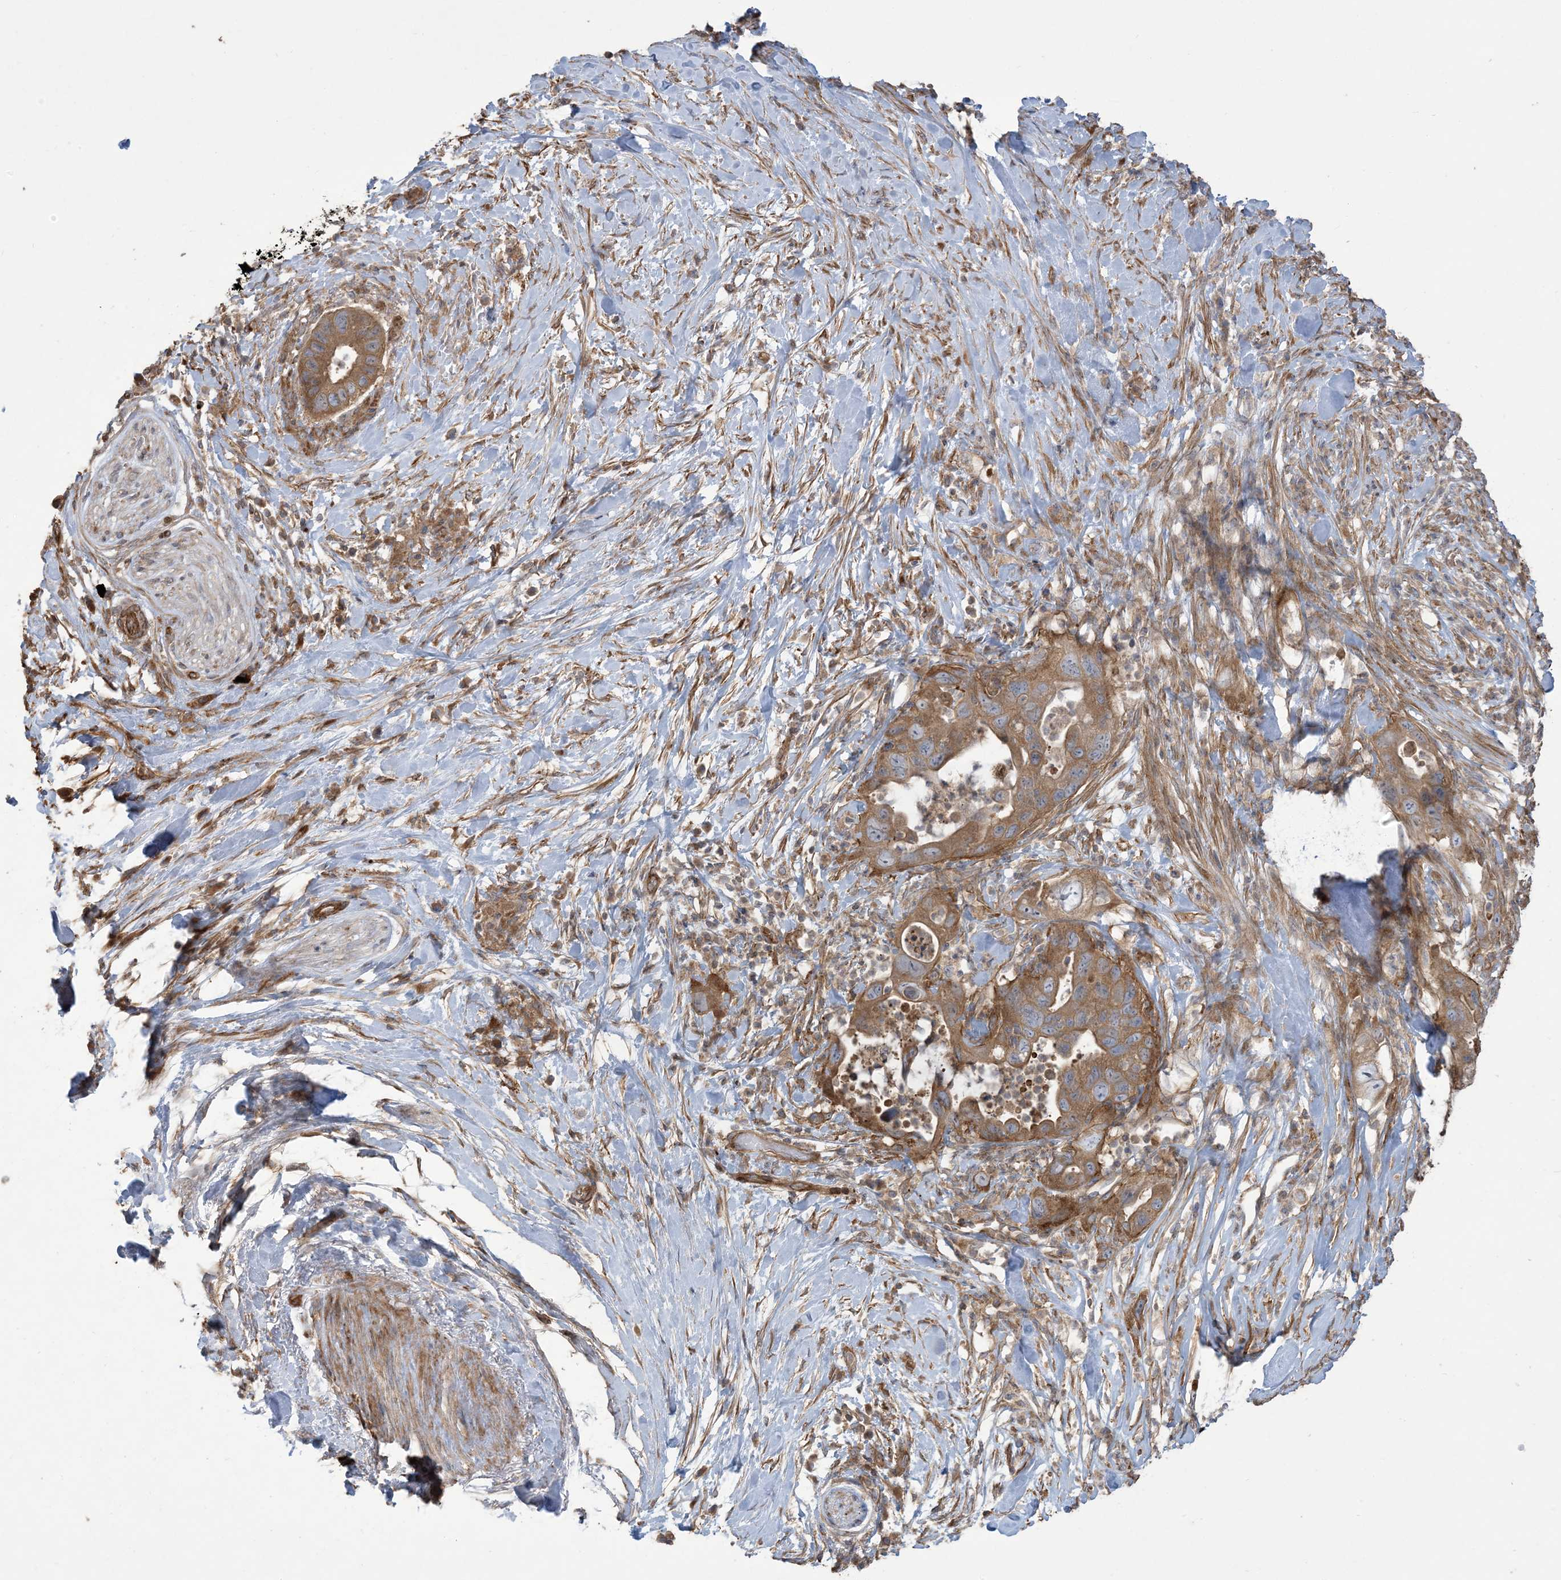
{"staining": {"intensity": "moderate", "quantity": ">75%", "location": "cytoplasmic/membranous"}, "tissue": "pancreatic cancer", "cell_type": "Tumor cells", "image_type": "cancer", "snomed": [{"axis": "morphology", "description": "Adenocarcinoma, NOS"}, {"axis": "topography", "description": "Pancreas"}], "caption": "Protein staining exhibits moderate cytoplasmic/membranous positivity in approximately >75% of tumor cells in pancreatic cancer (adenocarcinoma).", "gene": "KLHL18", "patient": {"sex": "female", "age": 71}}